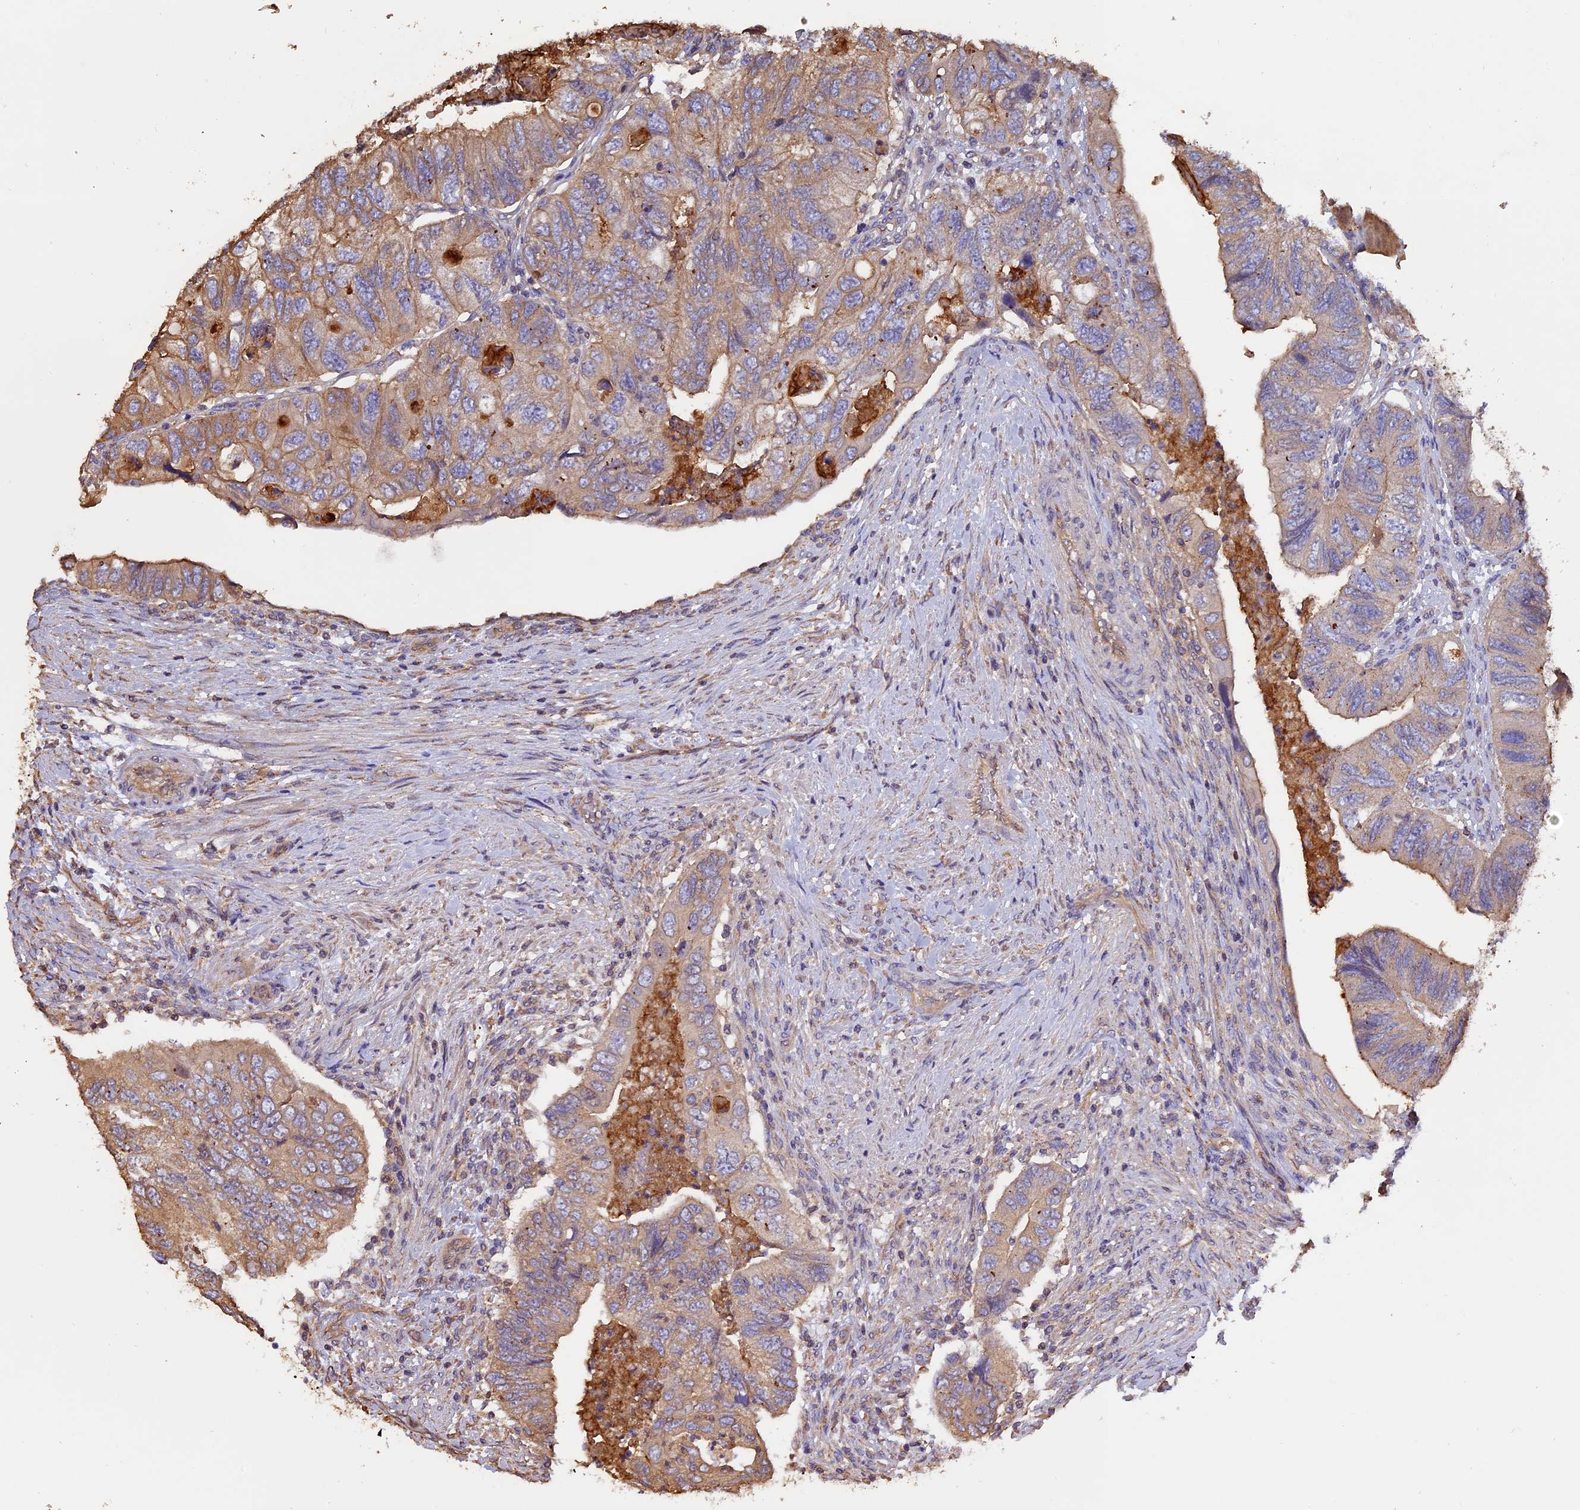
{"staining": {"intensity": "weak", "quantity": "25%-75%", "location": "cytoplasmic/membranous"}, "tissue": "colorectal cancer", "cell_type": "Tumor cells", "image_type": "cancer", "snomed": [{"axis": "morphology", "description": "Adenocarcinoma, NOS"}, {"axis": "topography", "description": "Rectum"}], "caption": "Protein staining by immunohistochemistry (IHC) shows weak cytoplasmic/membranous staining in about 25%-75% of tumor cells in adenocarcinoma (colorectal). The protein is stained brown, and the nuclei are stained in blue (DAB IHC with brightfield microscopy, high magnification).", "gene": "CHMP2A", "patient": {"sex": "male", "age": 63}}